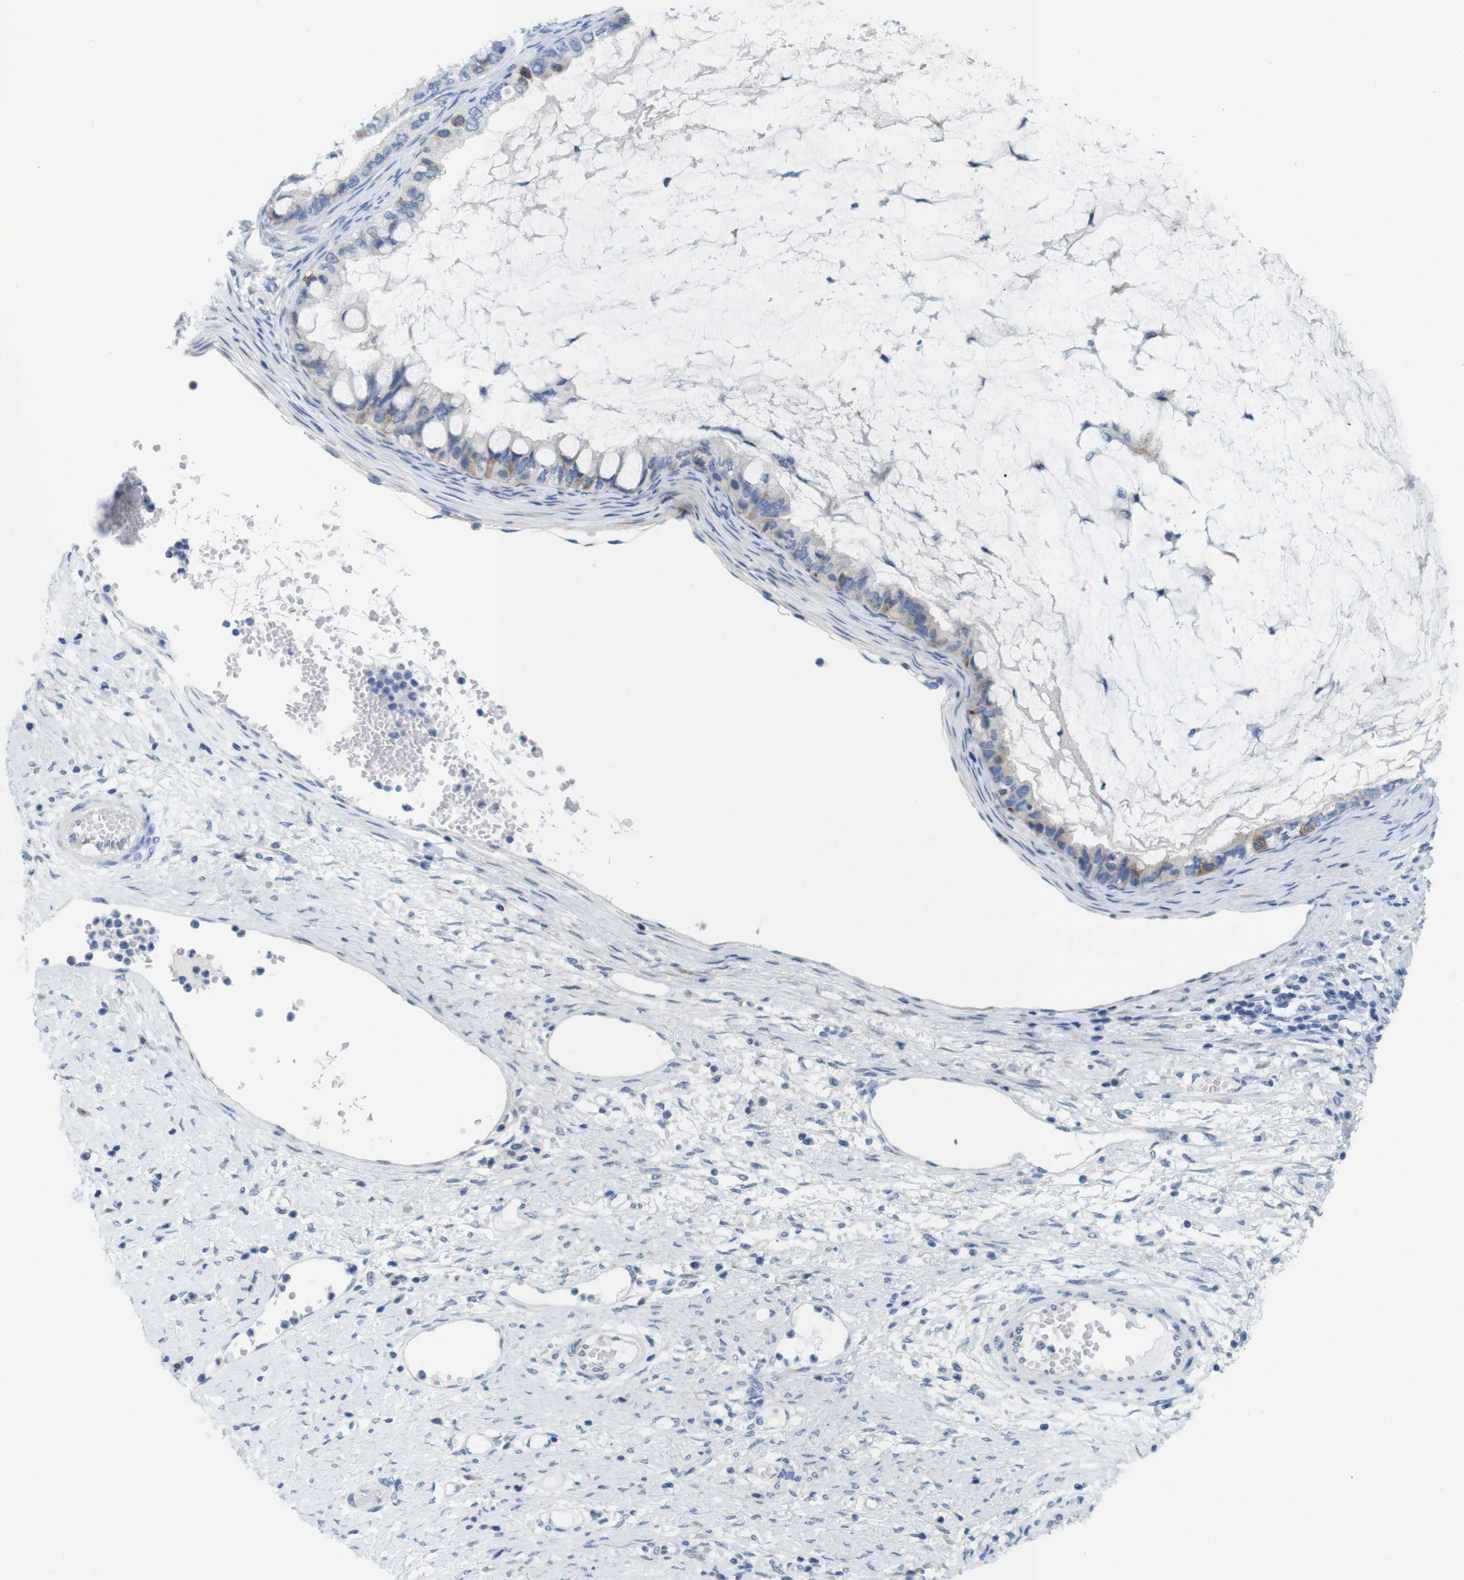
{"staining": {"intensity": "moderate", "quantity": "<25%", "location": "cytoplasmic/membranous"}, "tissue": "ovarian cancer", "cell_type": "Tumor cells", "image_type": "cancer", "snomed": [{"axis": "morphology", "description": "Cystadenocarcinoma, mucinous, NOS"}, {"axis": "topography", "description": "Ovary"}], "caption": "Immunohistochemical staining of human ovarian mucinous cystadenocarcinoma shows low levels of moderate cytoplasmic/membranous protein staining in about <25% of tumor cells.", "gene": "GOLGA2", "patient": {"sex": "female", "age": 80}}